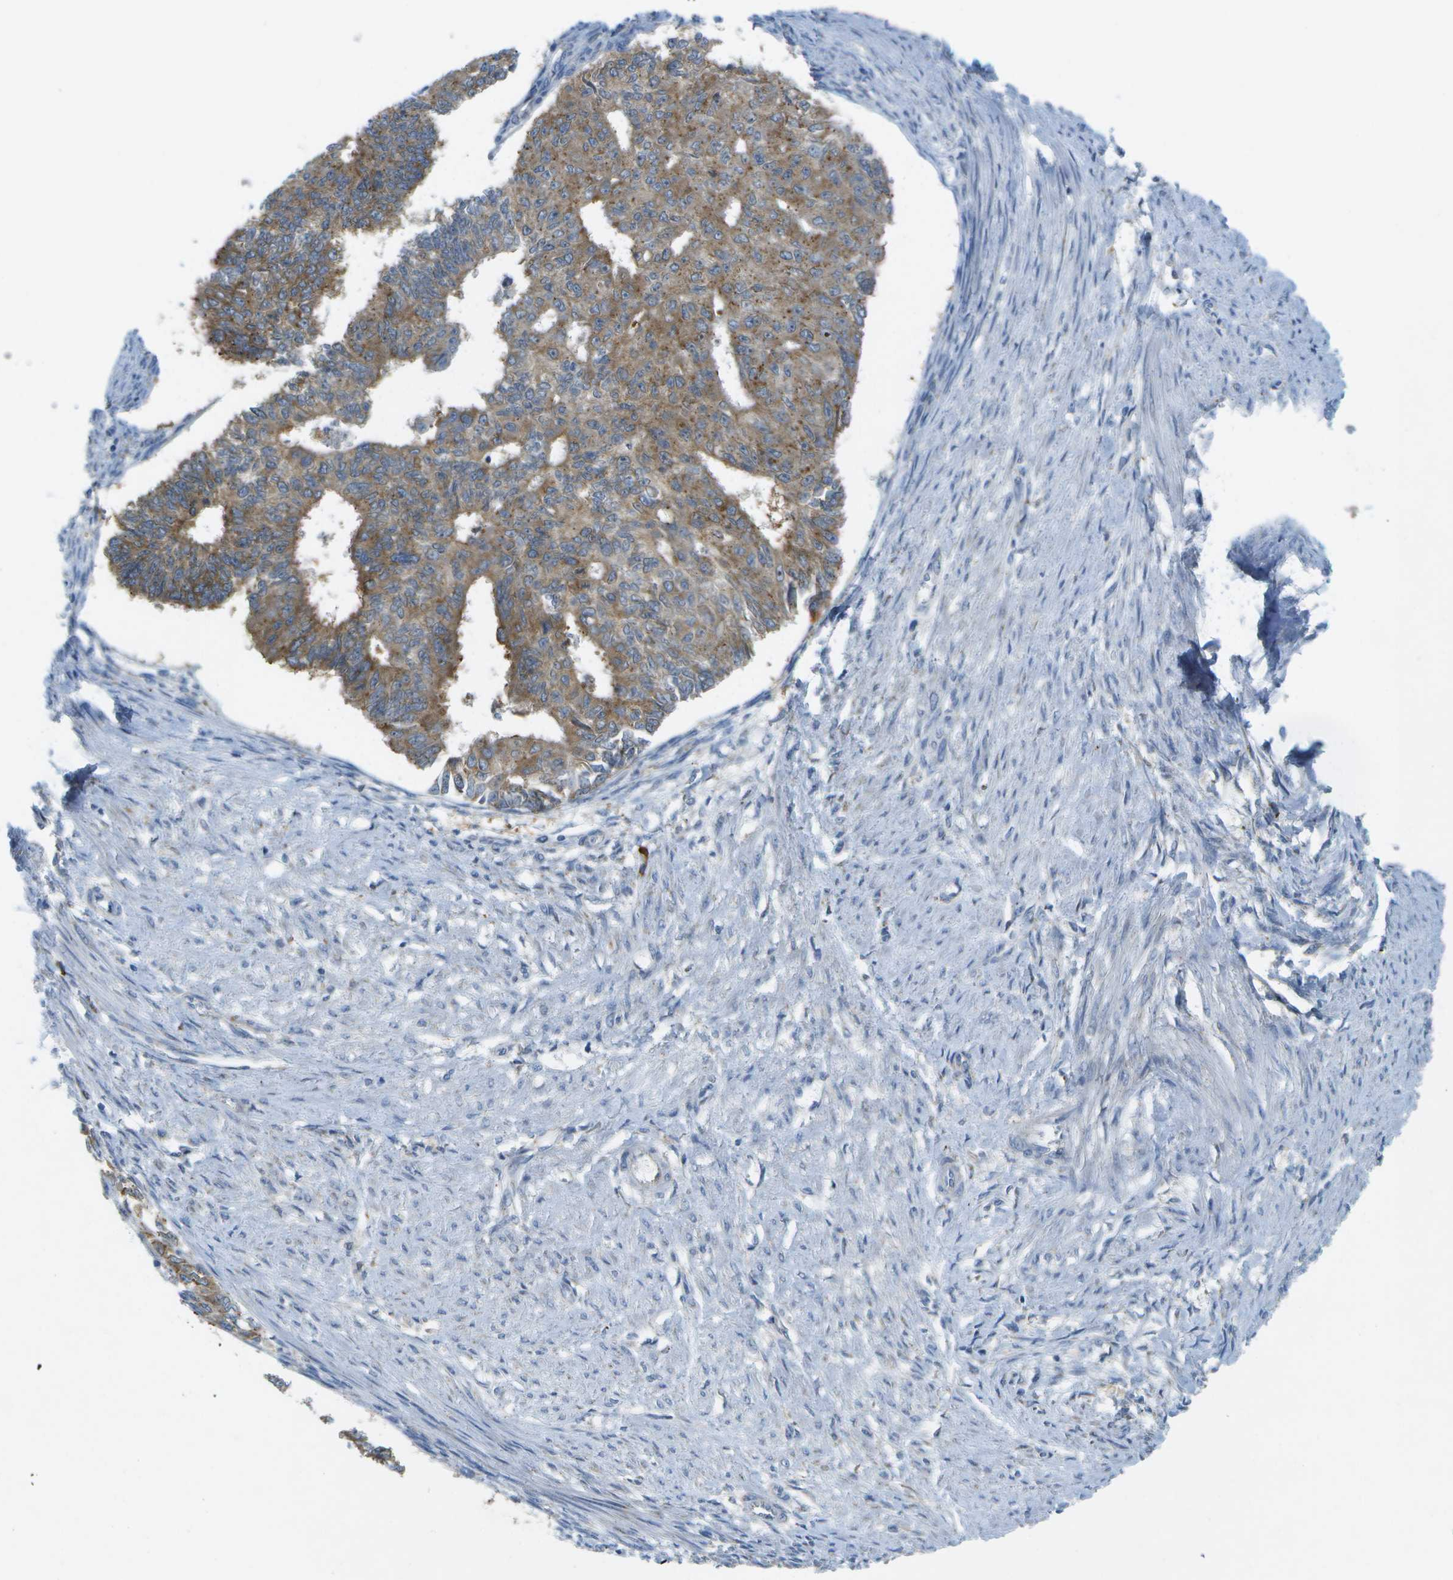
{"staining": {"intensity": "moderate", "quantity": "<25%", "location": "cytoplasmic/membranous"}, "tissue": "endometrial cancer", "cell_type": "Tumor cells", "image_type": "cancer", "snomed": [{"axis": "morphology", "description": "Adenocarcinoma, NOS"}, {"axis": "topography", "description": "Endometrium"}], "caption": "This image exhibits IHC staining of human endometrial adenocarcinoma, with low moderate cytoplasmic/membranous positivity in approximately <25% of tumor cells.", "gene": "WNK2", "patient": {"sex": "female", "age": 32}}